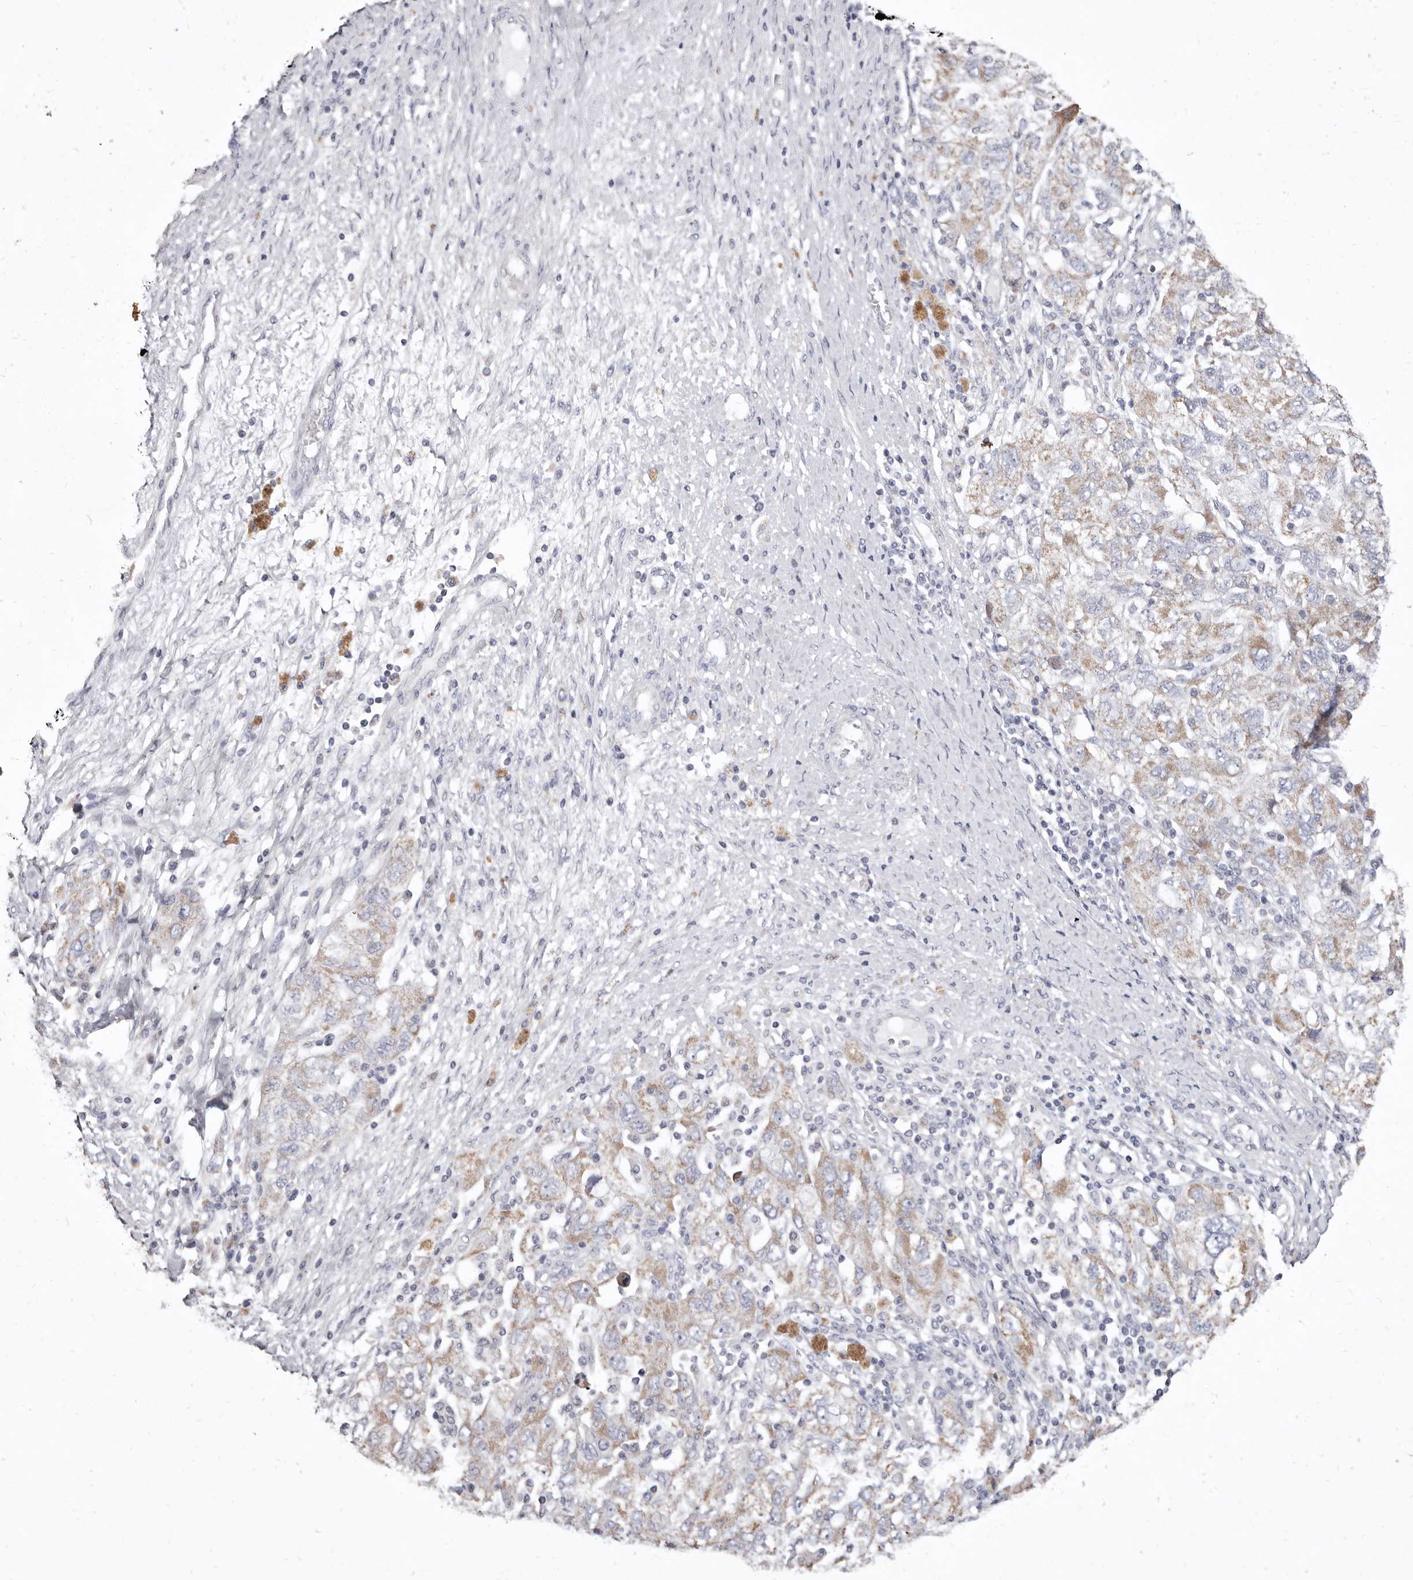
{"staining": {"intensity": "weak", "quantity": ">75%", "location": "cytoplasmic/membranous"}, "tissue": "ovarian cancer", "cell_type": "Tumor cells", "image_type": "cancer", "snomed": [{"axis": "morphology", "description": "Carcinoma, NOS"}, {"axis": "morphology", "description": "Cystadenocarcinoma, serous, NOS"}, {"axis": "topography", "description": "Ovary"}], "caption": "The immunohistochemical stain labels weak cytoplasmic/membranous positivity in tumor cells of ovarian carcinoma tissue.", "gene": "CYP2E1", "patient": {"sex": "female", "age": 69}}